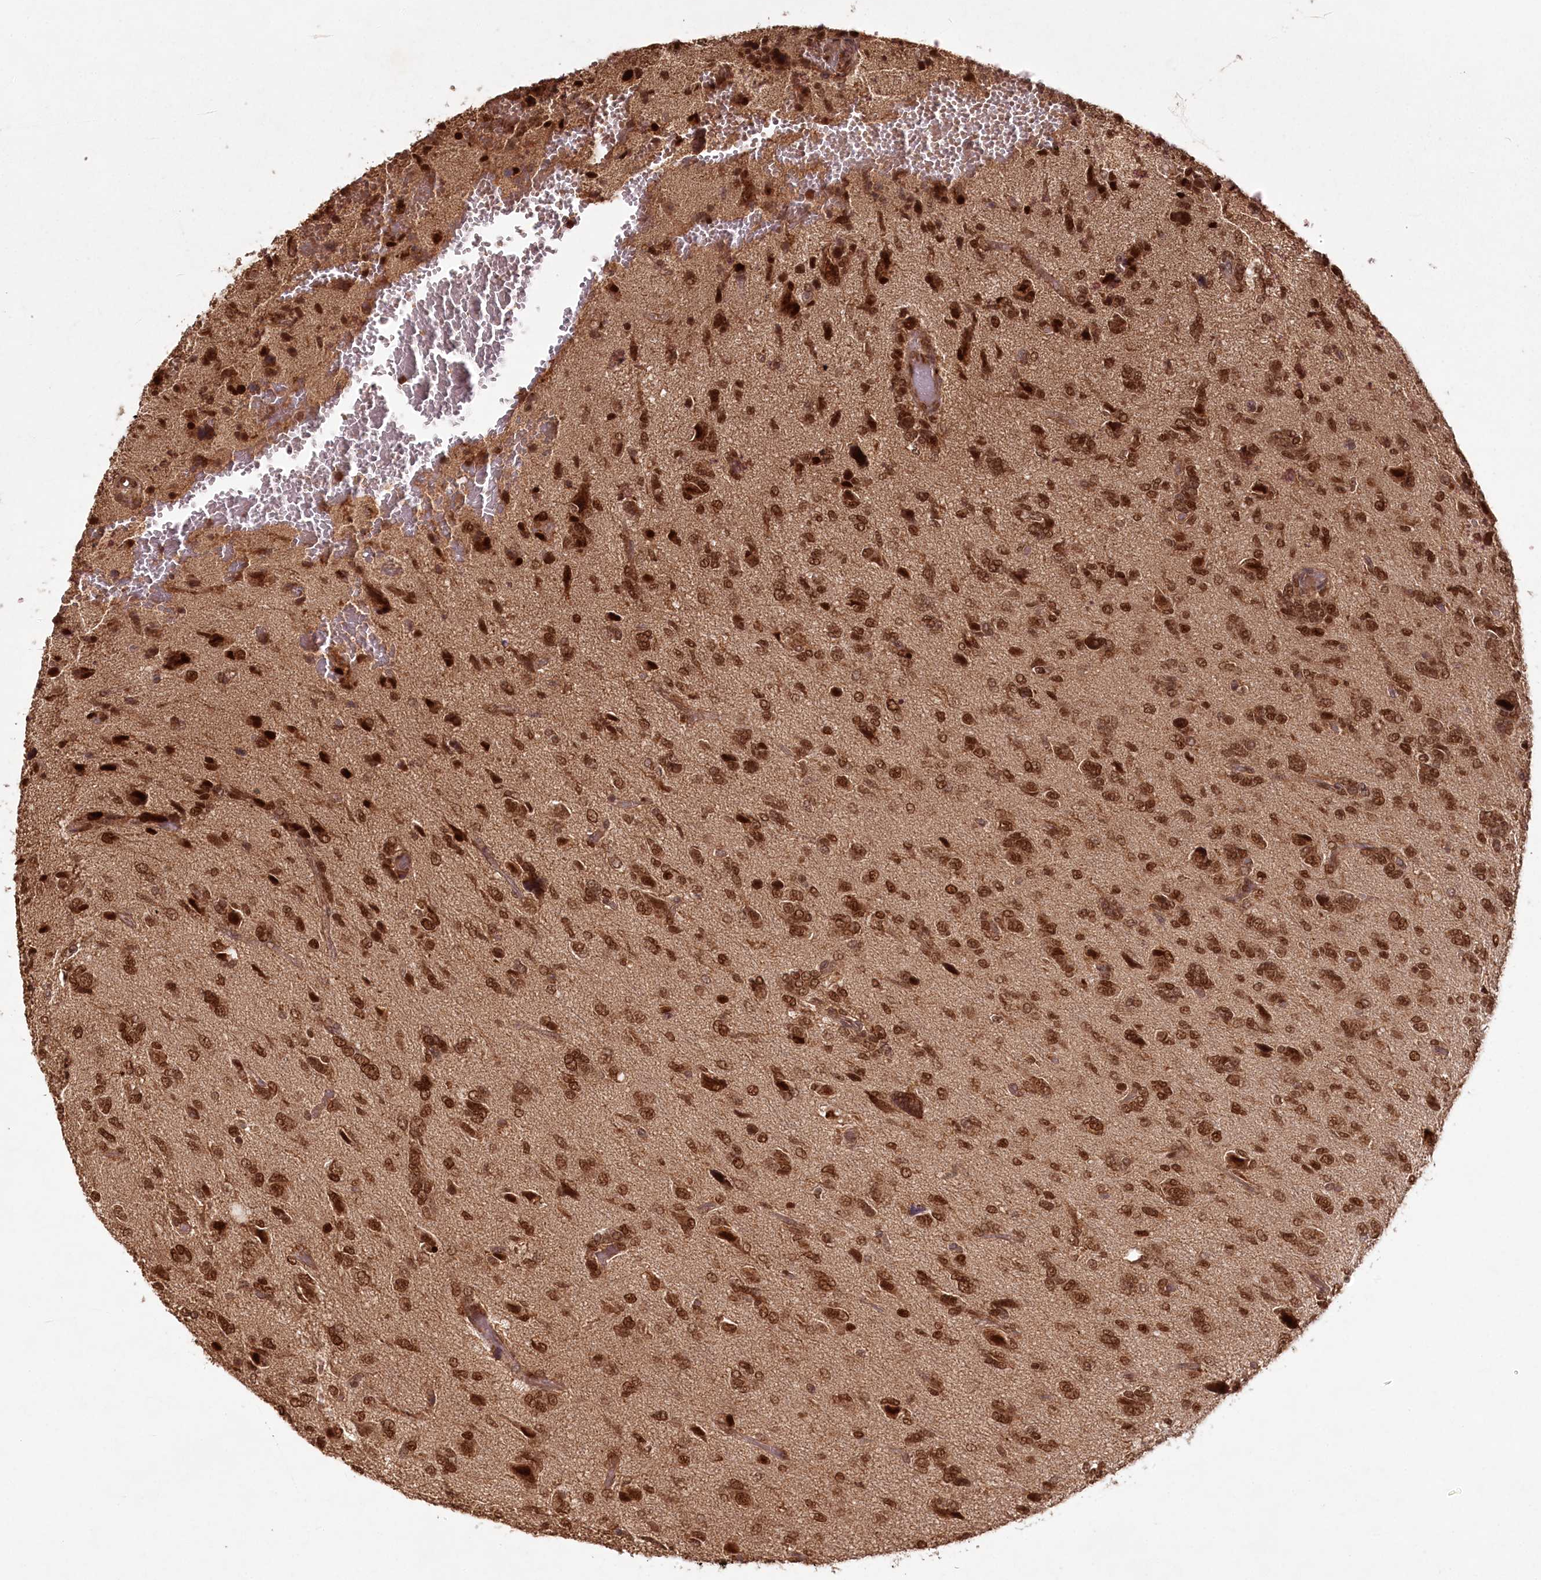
{"staining": {"intensity": "strong", "quantity": ">75%", "location": "cytoplasmic/membranous,nuclear"}, "tissue": "glioma", "cell_type": "Tumor cells", "image_type": "cancer", "snomed": [{"axis": "morphology", "description": "Glioma, malignant, High grade"}, {"axis": "topography", "description": "Brain"}], "caption": "Immunohistochemical staining of glioma exhibits high levels of strong cytoplasmic/membranous and nuclear protein expression in approximately >75% of tumor cells.", "gene": "MICU1", "patient": {"sex": "female", "age": 59}}